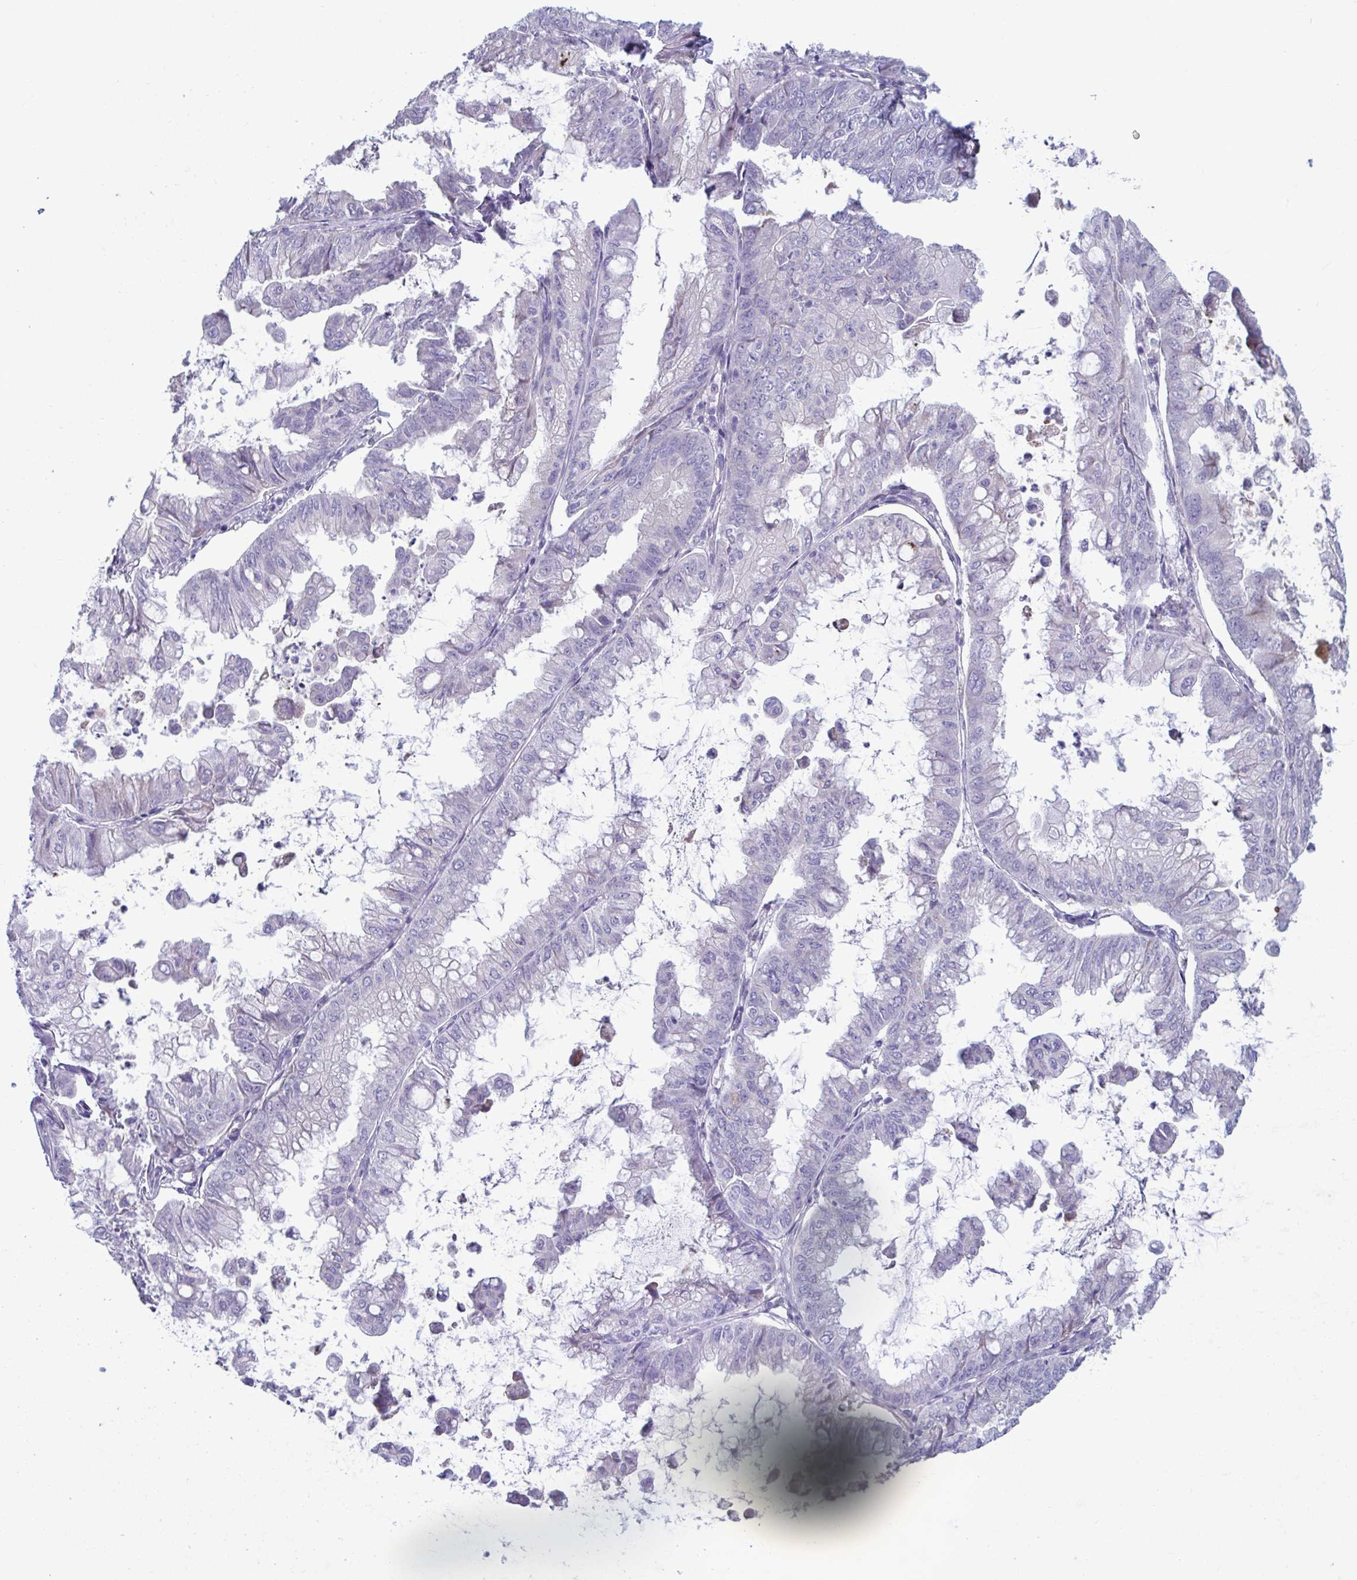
{"staining": {"intensity": "negative", "quantity": "none", "location": "none"}, "tissue": "stomach cancer", "cell_type": "Tumor cells", "image_type": "cancer", "snomed": [{"axis": "morphology", "description": "Adenocarcinoma, NOS"}, {"axis": "topography", "description": "Stomach, upper"}], "caption": "An image of human stomach adenocarcinoma is negative for staining in tumor cells. (DAB (3,3'-diaminobenzidine) IHC, high magnification).", "gene": "MS4A14", "patient": {"sex": "male", "age": 80}}